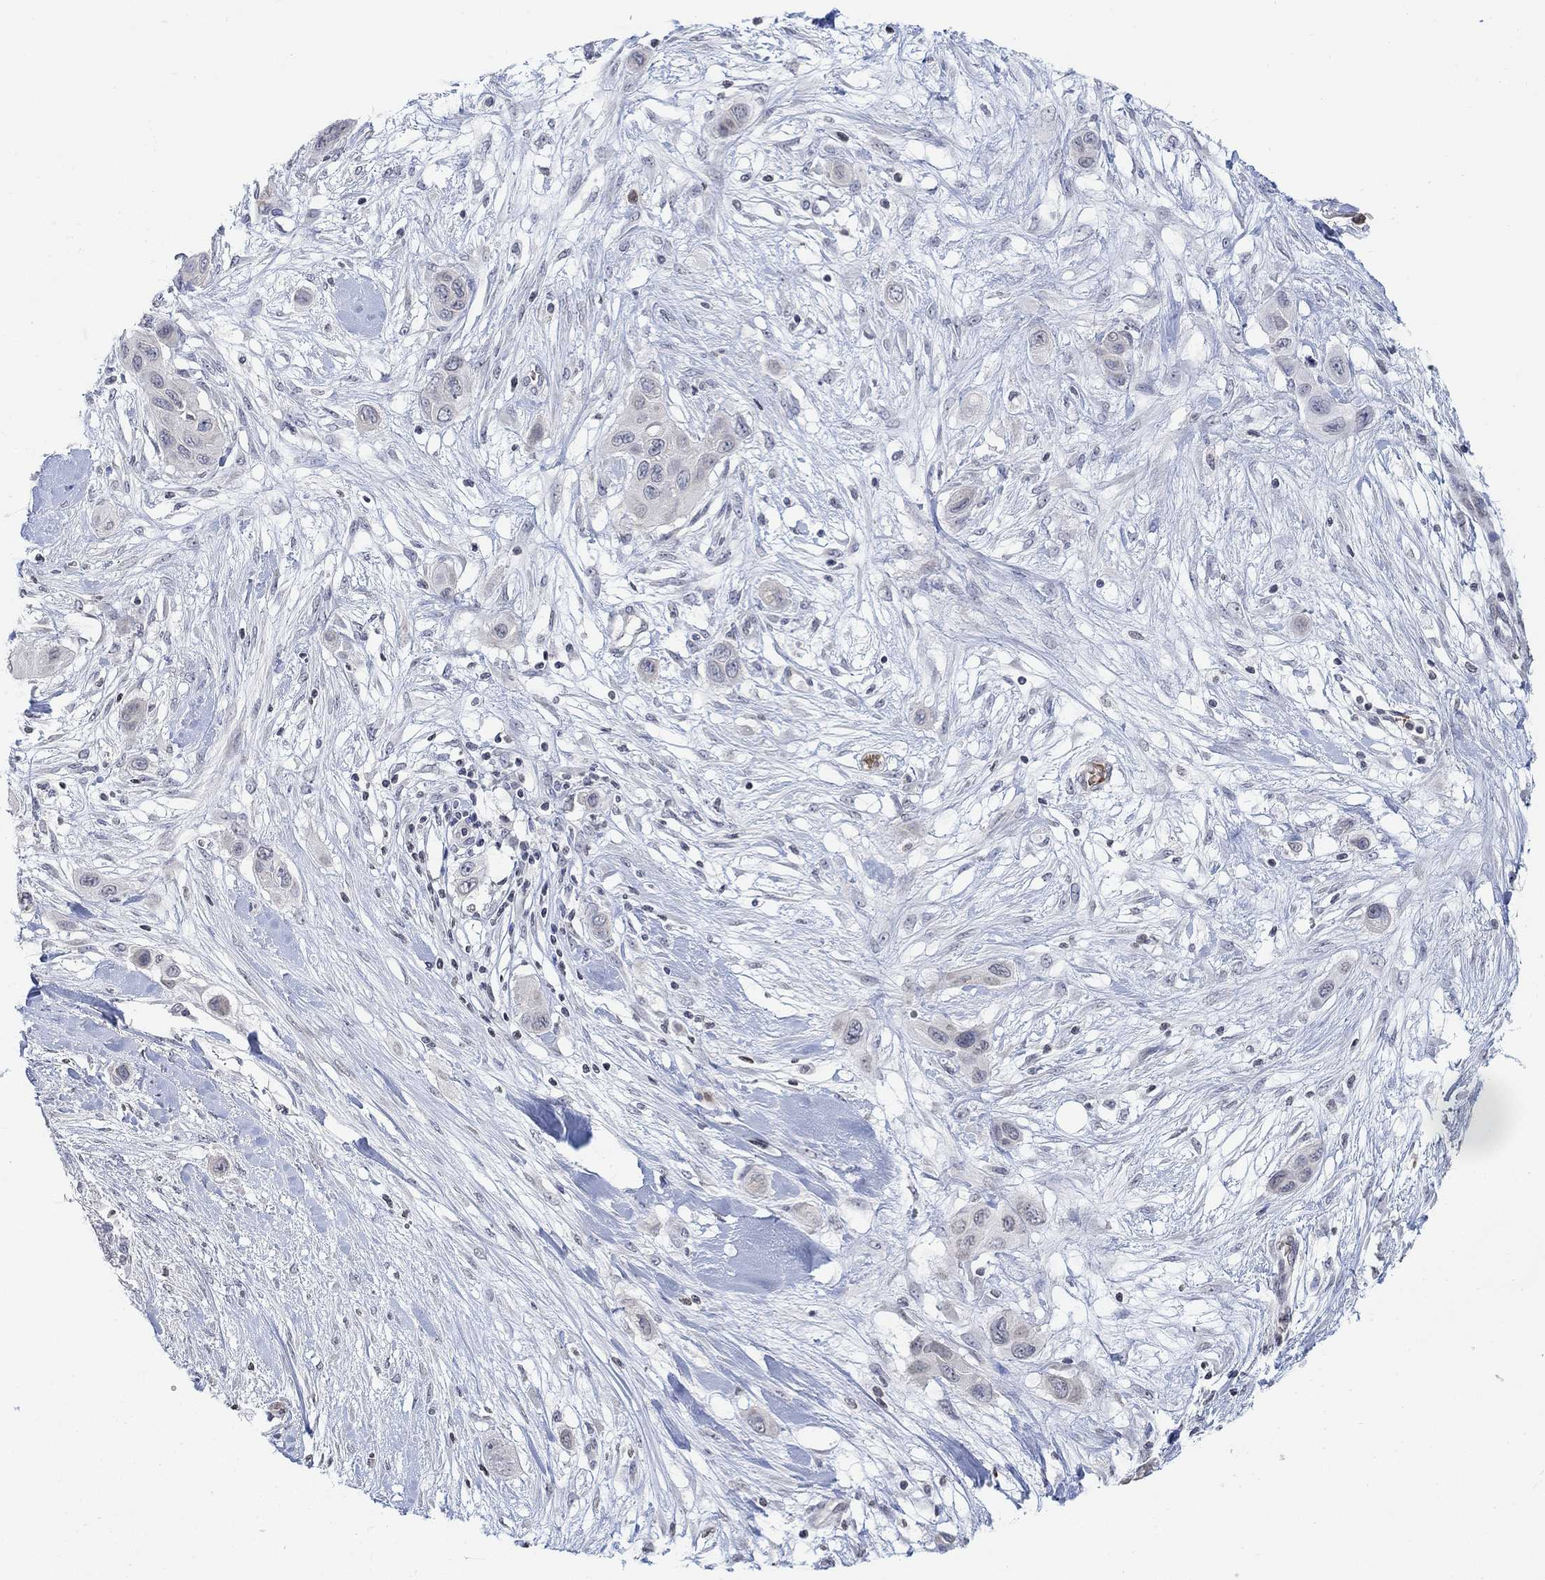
{"staining": {"intensity": "negative", "quantity": "none", "location": "none"}, "tissue": "skin cancer", "cell_type": "Tumor cells", "image_type": "cancer", "snomed": [{"axis": "morphology", "description": "Squamous cell carcinoma, NOS"}, {"axis": "topography", "description": "Skin"}], "caption": "IHC of skin cancer (squamous cell carcinoma) displays no staining in tumor cells.", "gene": "TMEM255A", "patient": {"sex": "male", "age": 79}}